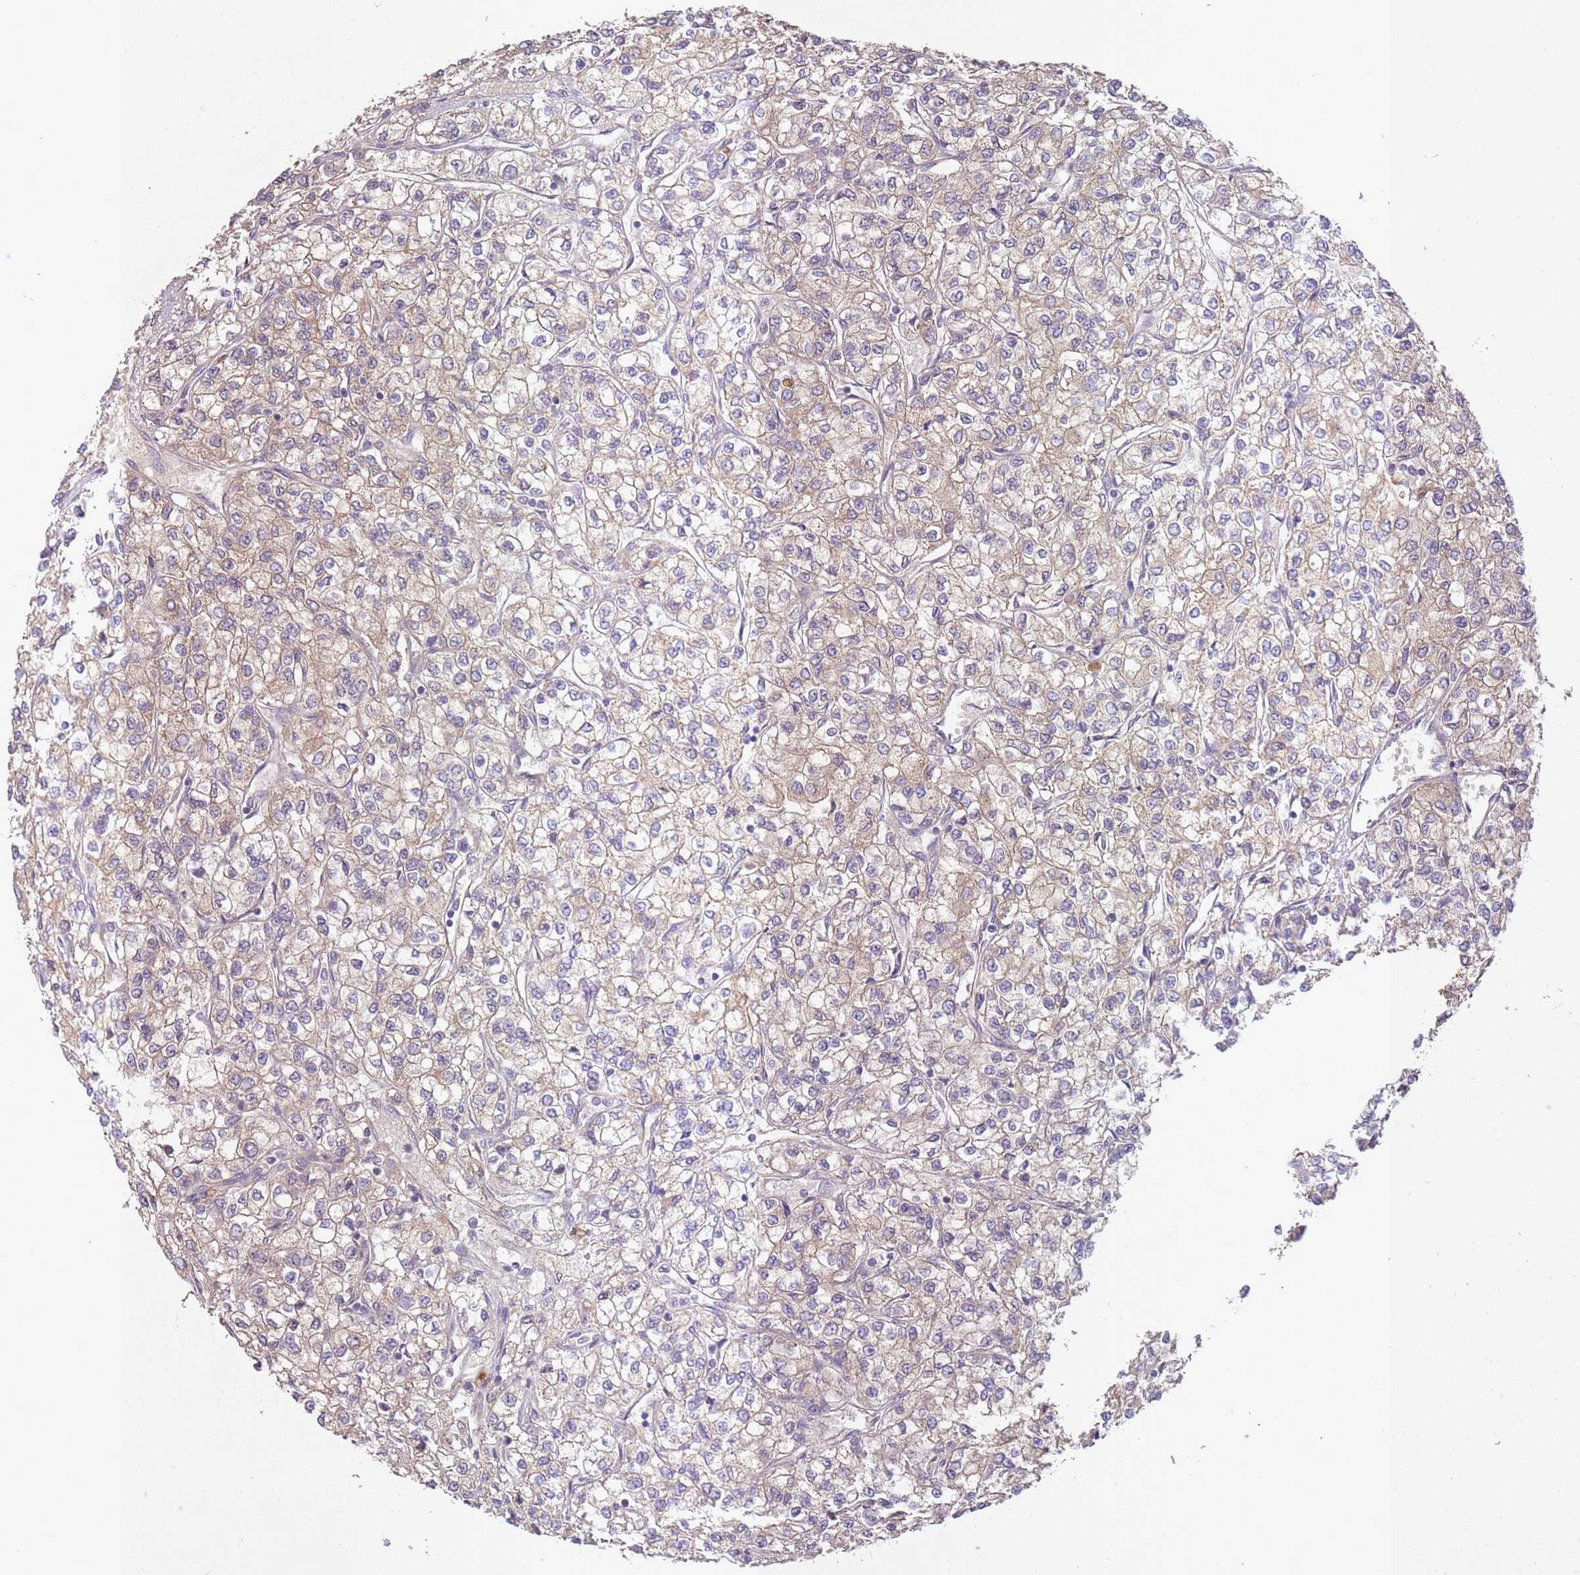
{"staining": {"intensity": "weak", "quantity": "25%-75%", "location": "cytoplasmic/membranous"}, "tissue": "renal cancer", "cell_type": "Tumor cells", "image_type": "cancer", "snomed": [{"axis": "morphology", "description": "Adenocarcinoma, NOS"}, {"axis": "topography", "description": "Kidney"}], "caption": "The photomicrograph reveals a brown stain indicating the presence of a protein in the cytoplasmic/membranous of tumor cells in renal cancer. (brown staining indicates protein expression, while blue staining denotes nuclei).", "gene": "LRATD2", "patient": {"sex": "male", "age": 80}}